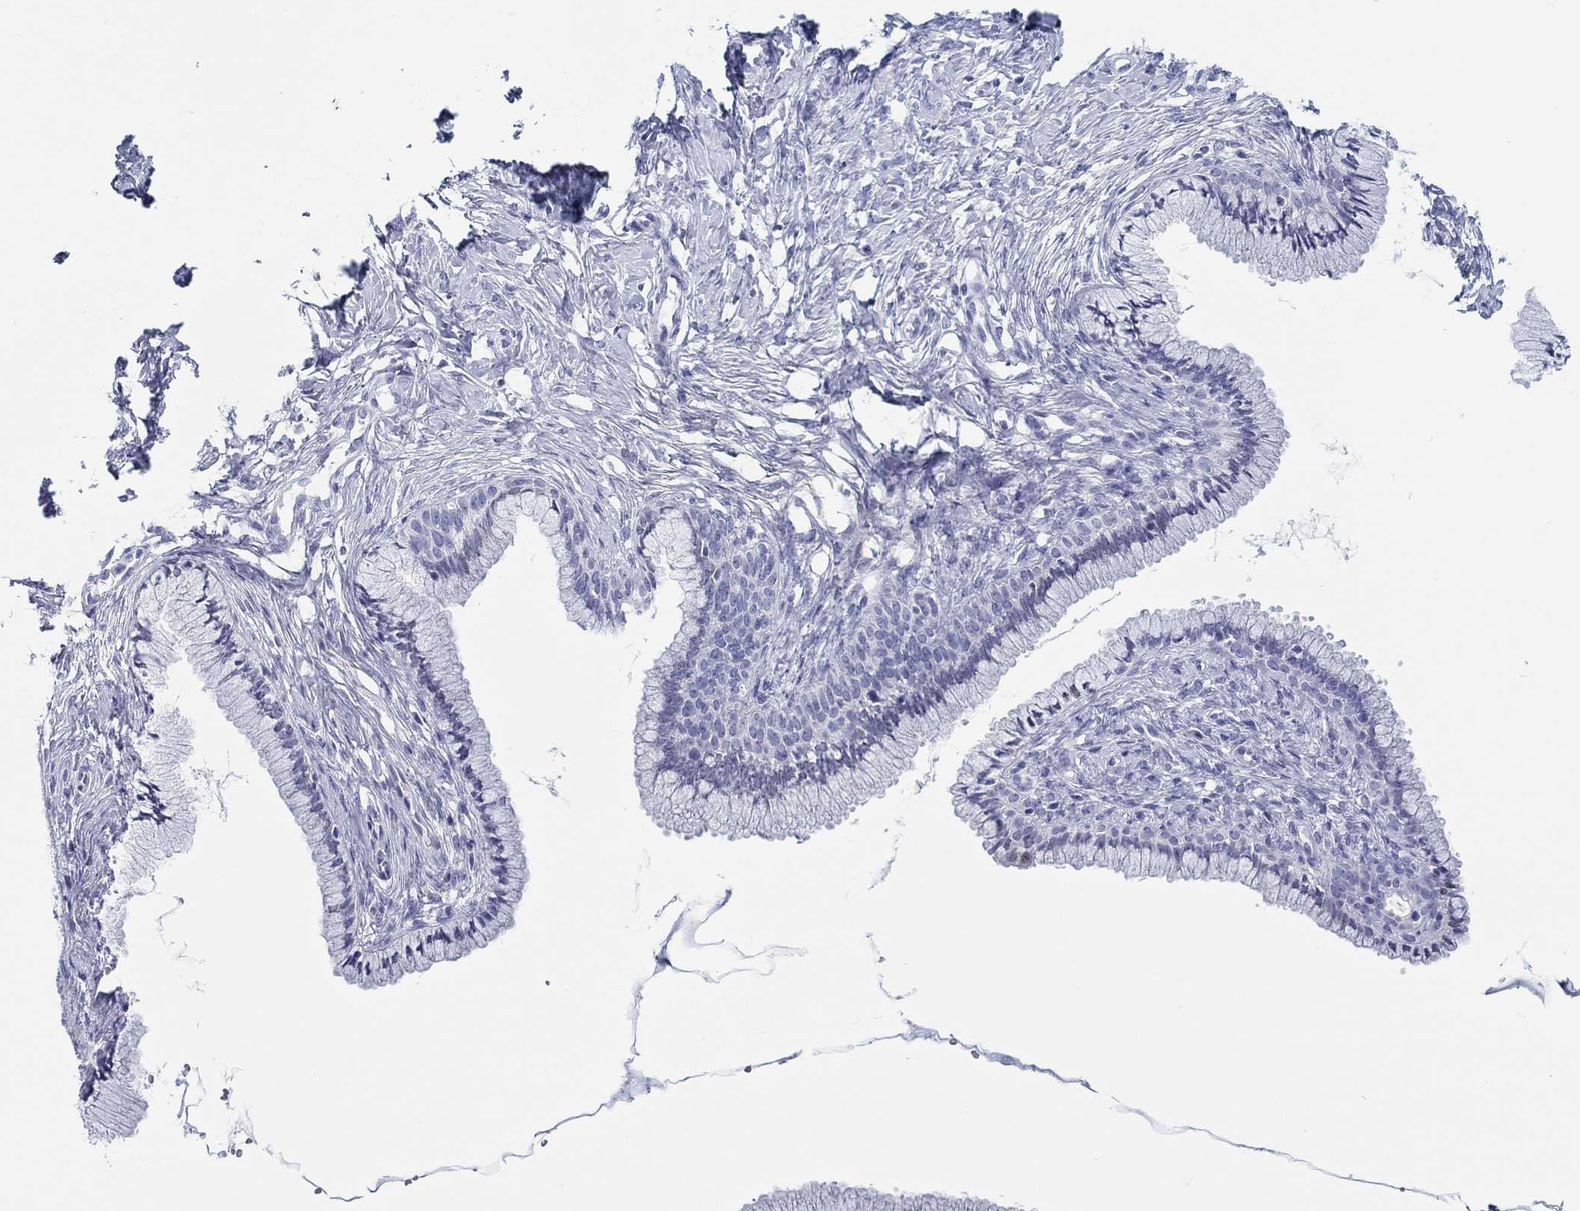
{"staining": {"intensity": "moderate", "quantity": "<25%", "location": "nuclear"}, "tissue": "cervix", "cell_type": "Squamous epithelial cells", "image_type": "normal", "snomed": [{"axis": "morphology", "description": "Normal tissue, NOS"}, {"axis": "topography", "description": "Cervix"}], "caption": "Normal cervix displays moderate nuclear positivity in approximately <25% of squamous epithelial cells, visualized by immunohistochemistry. (brown staining indicates protein expression, while blue staining denotes nuclei).", "gene": "H1", "patient": {"sex": "female", "age": 37}}